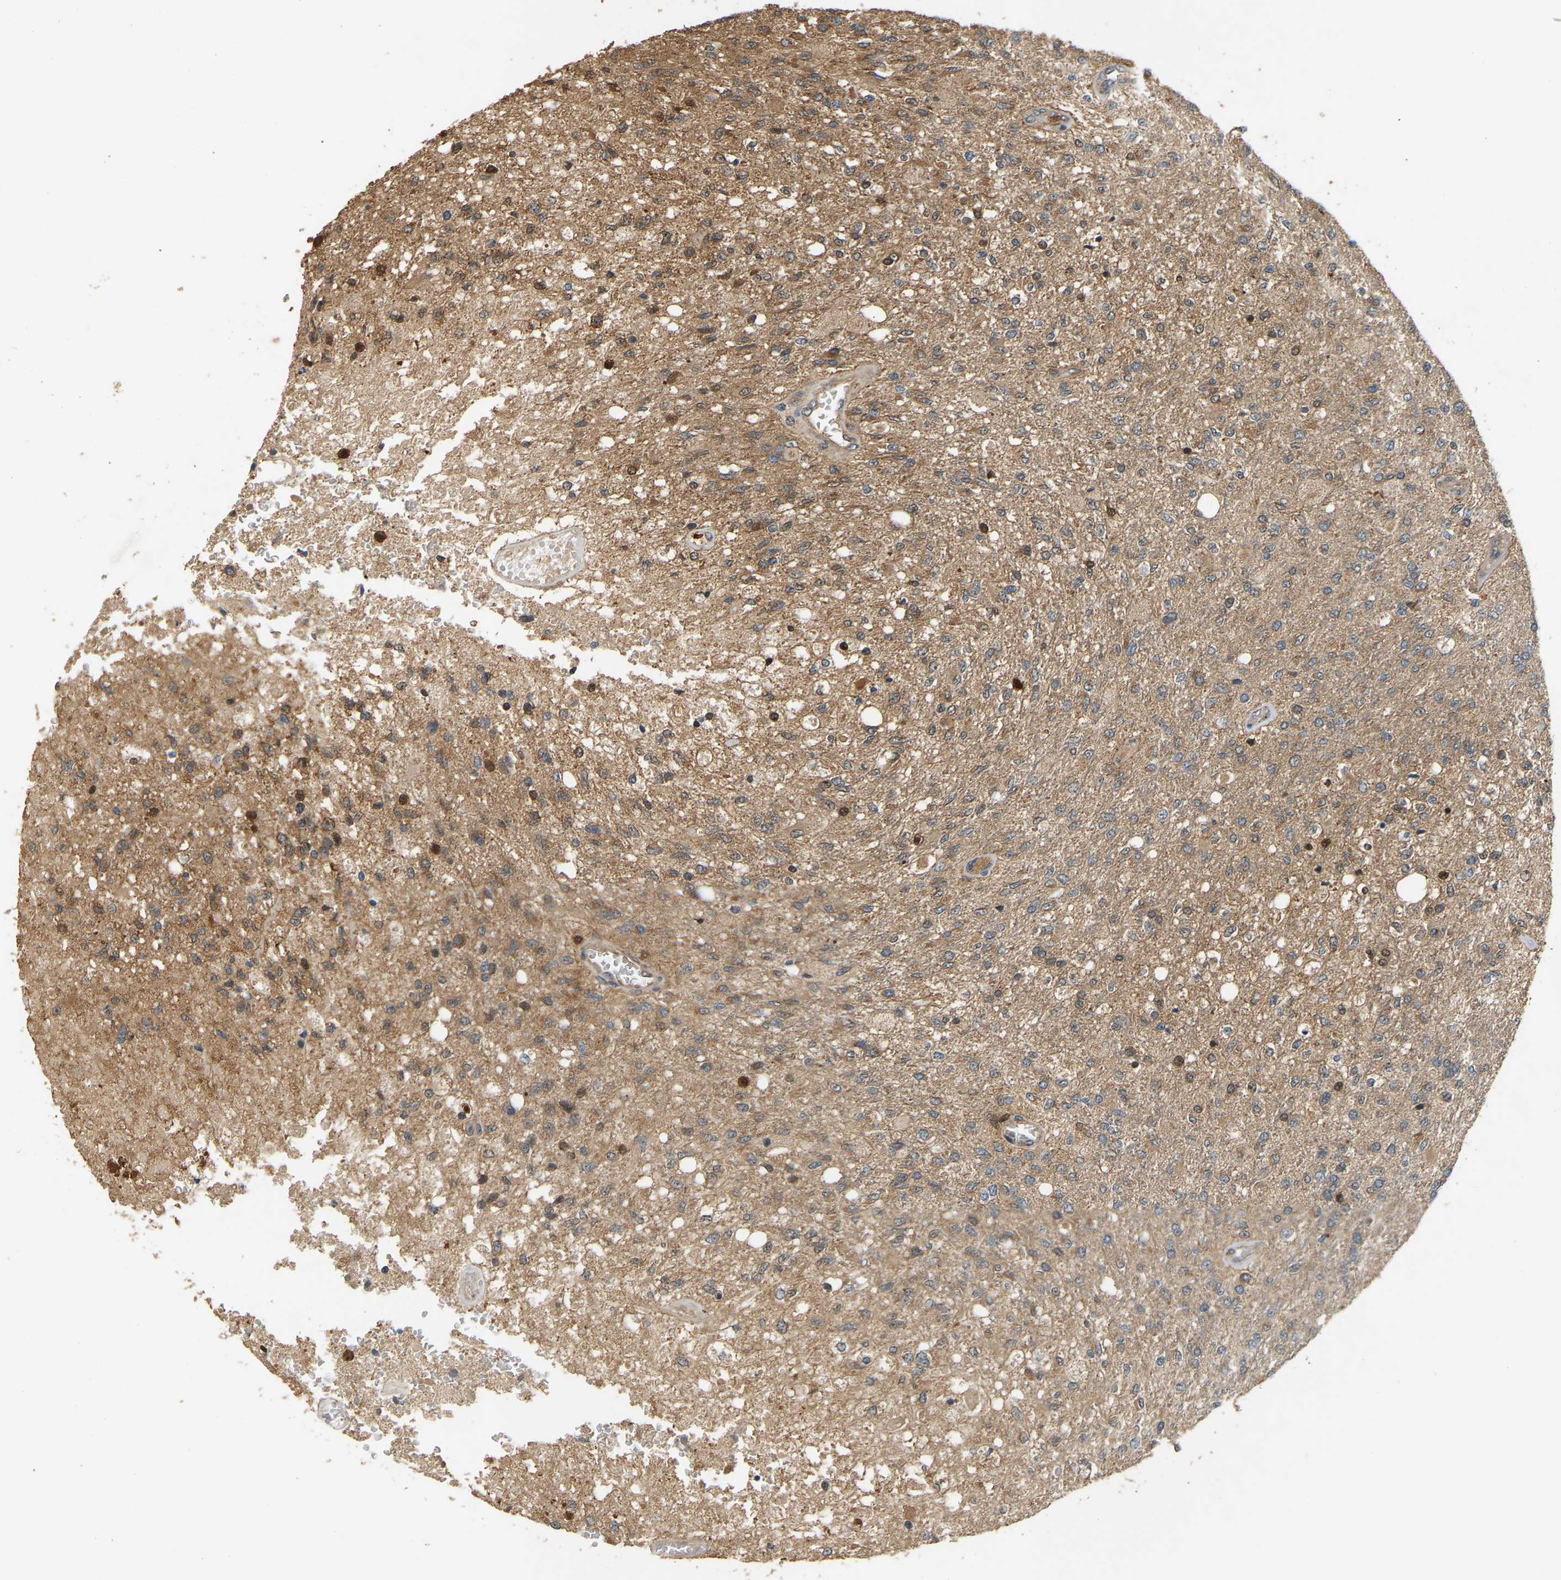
{"staining": {"intensity": "moderate", "quantity": ">75%", "location": "cytoplasmic/membranous"}, "tissue": "glioma", "cell_type": "Tumor cells", "image_type": "cancer", "snomed": [{"axis": "morphology", "description": "Normal tissue, NOS"}, {"axis": "morphology", "description": "Glioma, malignant, High grade"}, {"axis": "topography", "description": "Cerebral cortex"}], "caption": "Immunohistochemistry (IHC) photomicrograph of neoplastic tissue: glioma stained using immunohistochemistry (IHC) shows medium levels of moderate protein expression localized specifically in the cytoplasmic/membranous of tumor cells, appearing as a cytoplasmic/membranous brown color.", "gene": "GOPC", "patient": {"sex": "male", "age": 77}}